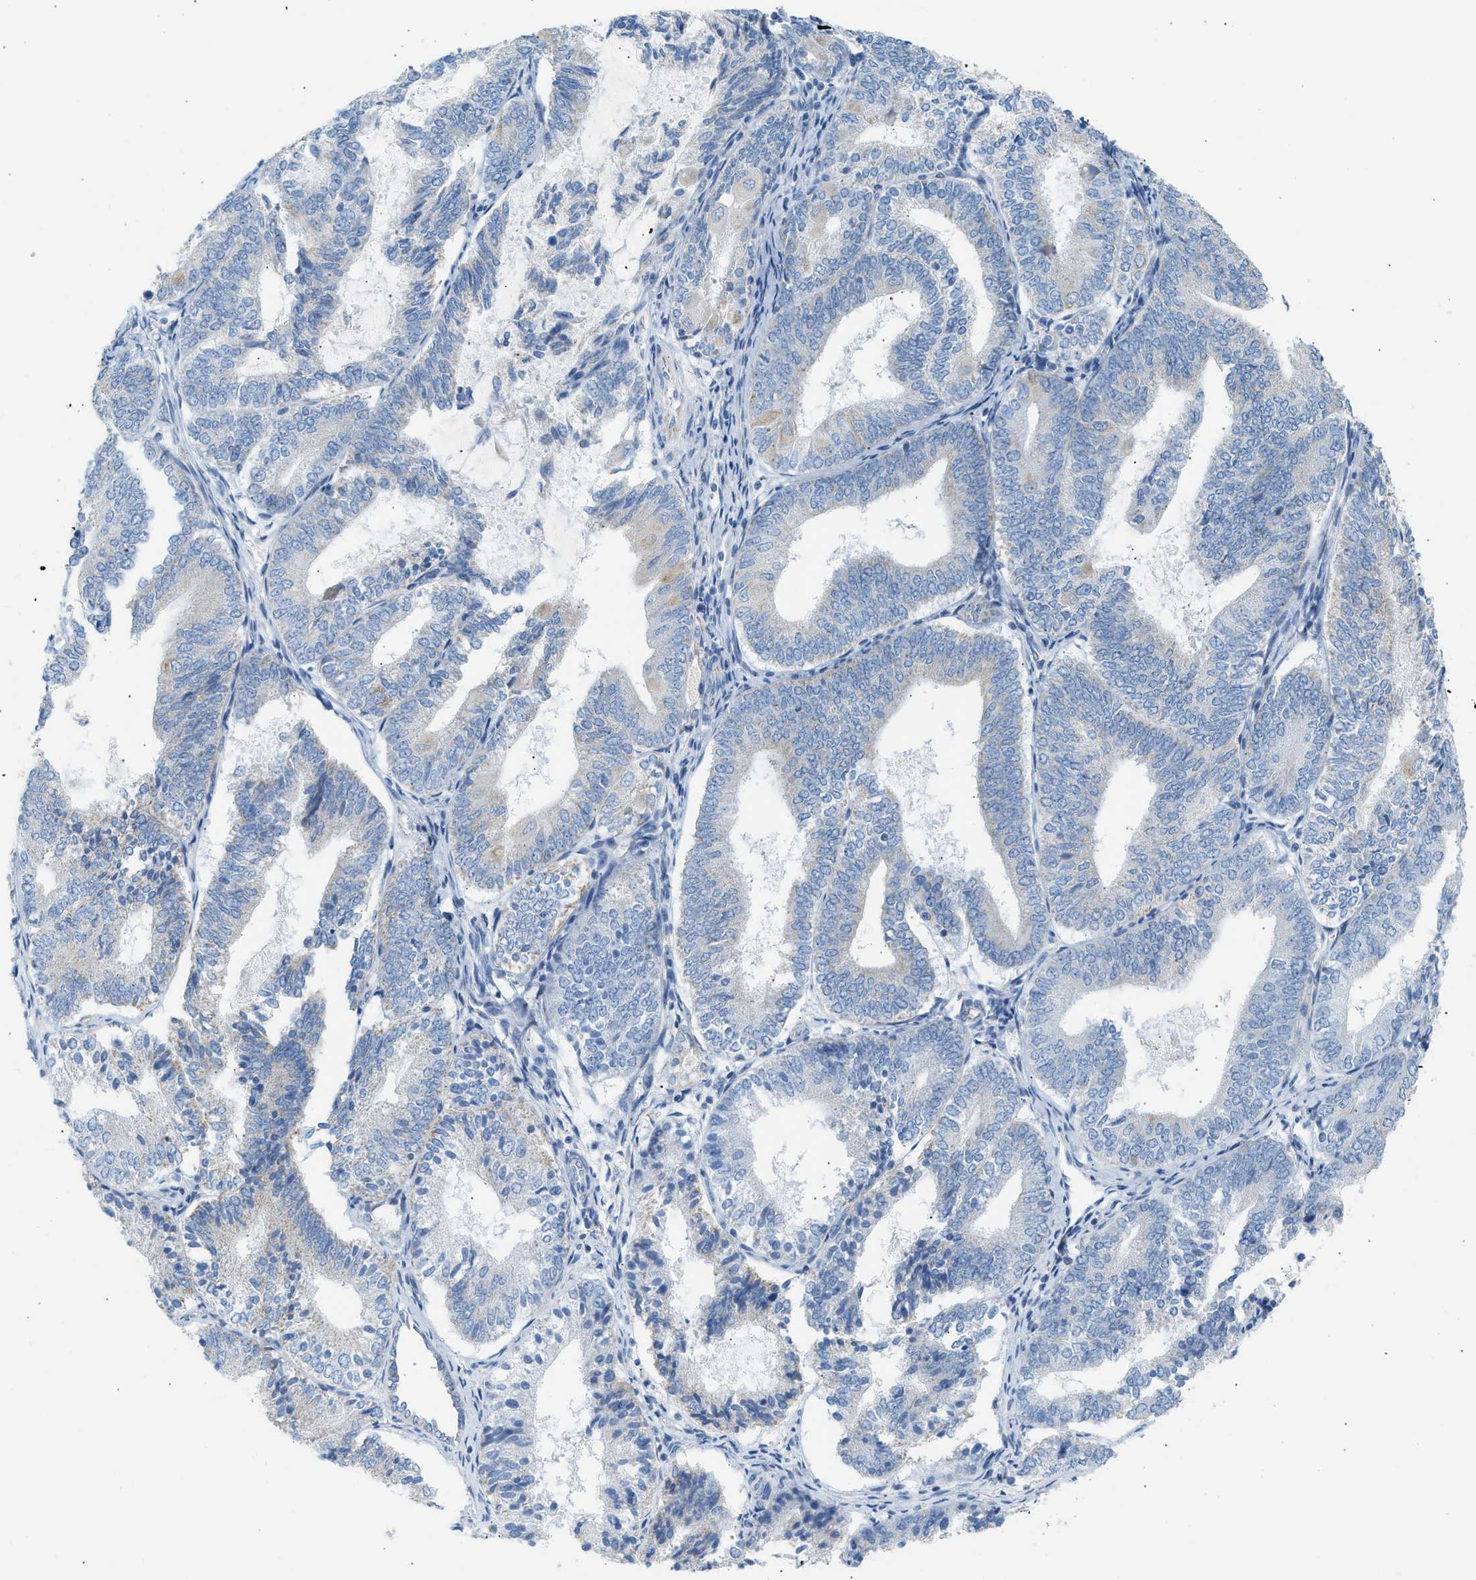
{"staining": {"intensity": "weak", "quantity": "<25%", "location": "cytoplasmic/membranous"}, "tissue": "endometrial cancer", "cell_type": "Tumor cells", "image_type": "cancer", "snomed": [{"axis": "morphology", "description": "Adenocarcinoma, NOS"}, {"axis": "topography", "description": "Endometrium"}], "caption": "Immunohistochemical staining of human endometrial adenocarcinoma displays no significant positivity in tumor cells.", "gene": "NDUFS8", "patient": {"sex": "female", "age": 81}}